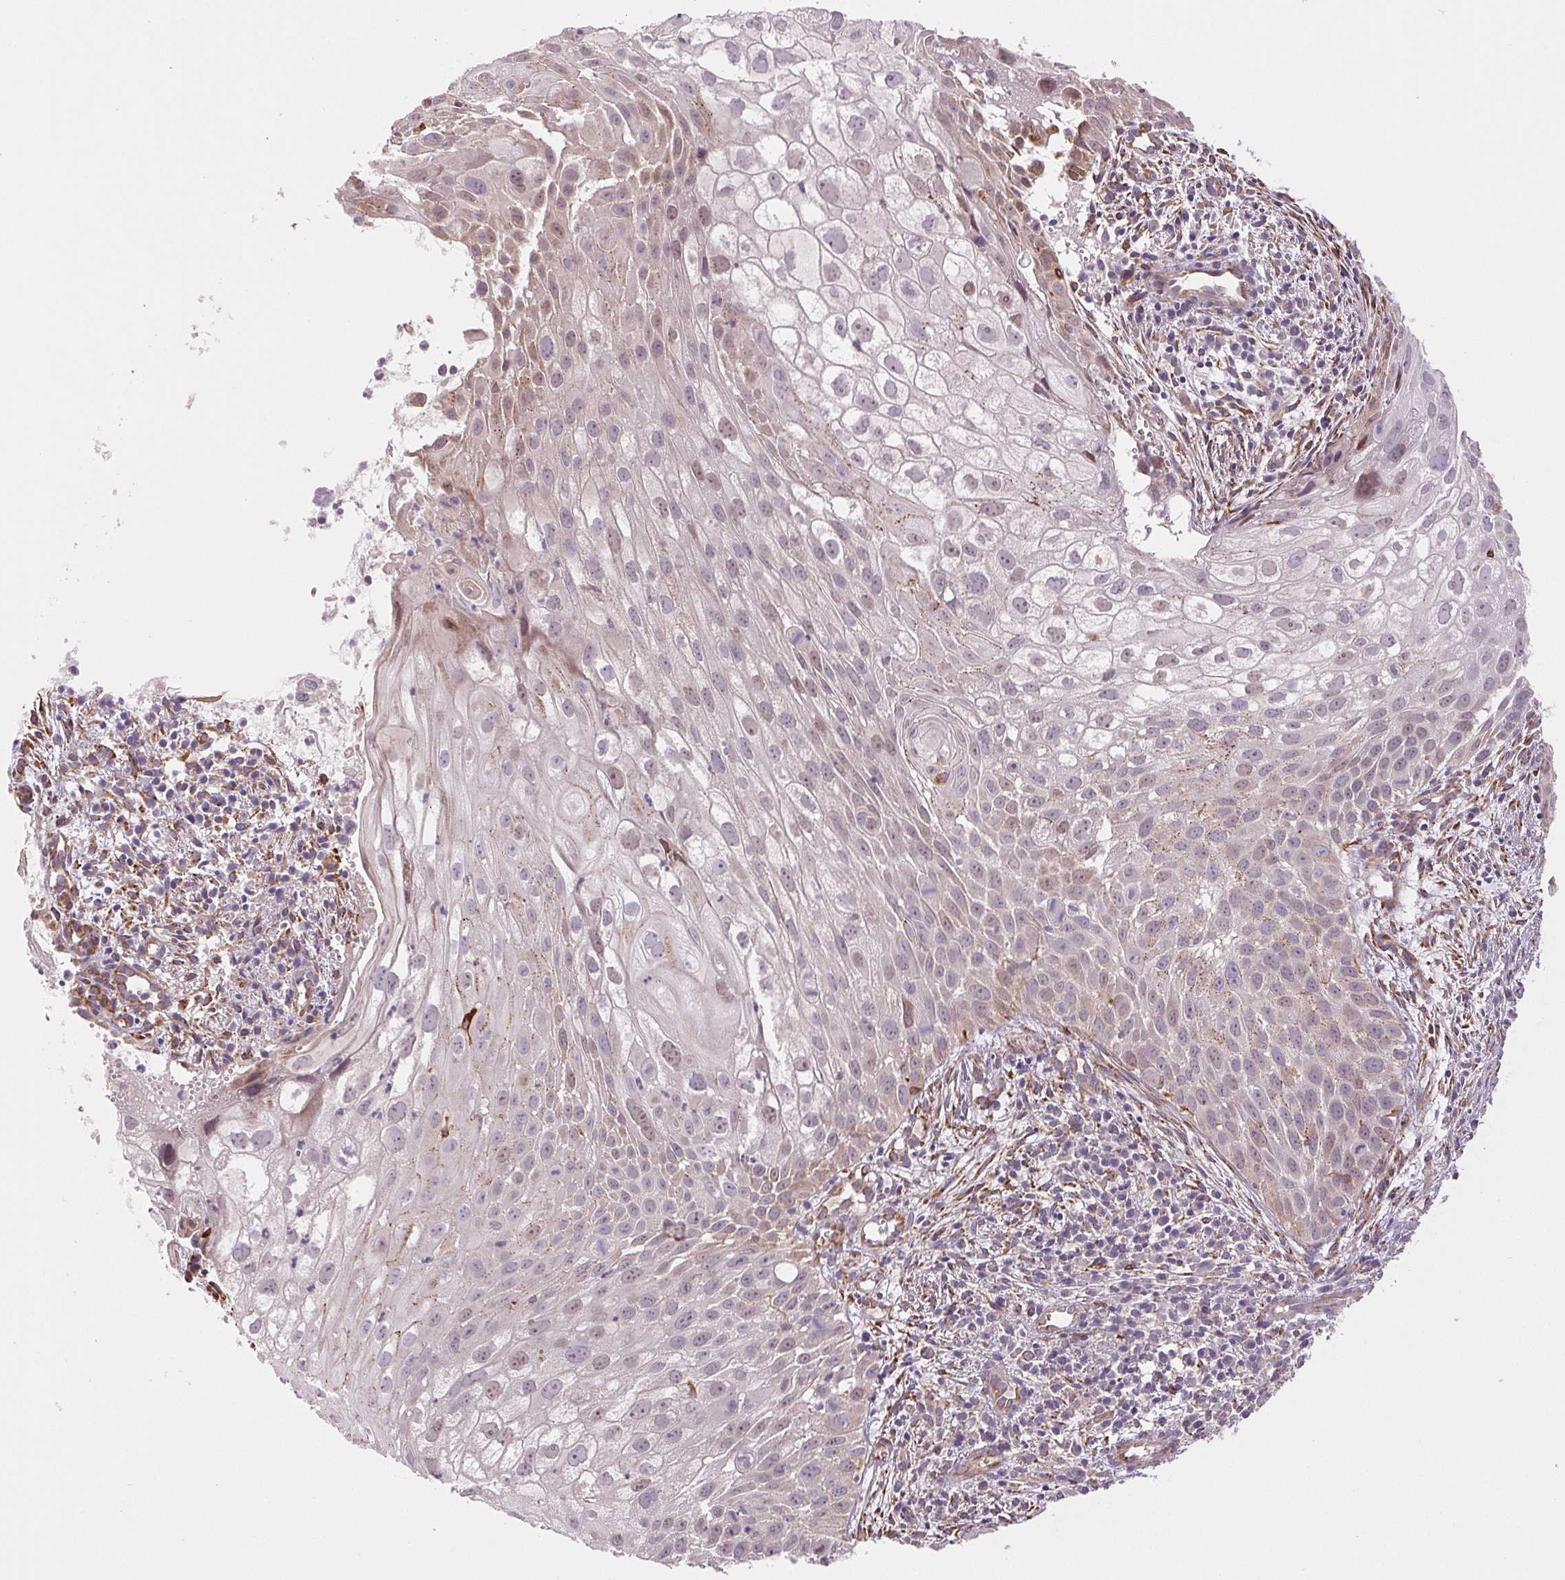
{"staining": {"intensity": "negative", "quantity": "none", "location": "none"}, "tissue": "cervical cancer", "cell_type": "Tumor cells", "image_type": "cancer", "snomed": [{"axis": "morphology", "description": "Squamous cell carcinoma, NOS"}, {"axis": "topography", "description": "Cervix"}], "caption": "High power microscopy image of an immunohistochemistry histopathology image of squamous cell carcinoma (cervical), revealing no significant staining in tumor cells. Nuclei are stained in blue.", "gene": "METTL17", "patient": {"sex": "female", "age": 53}}